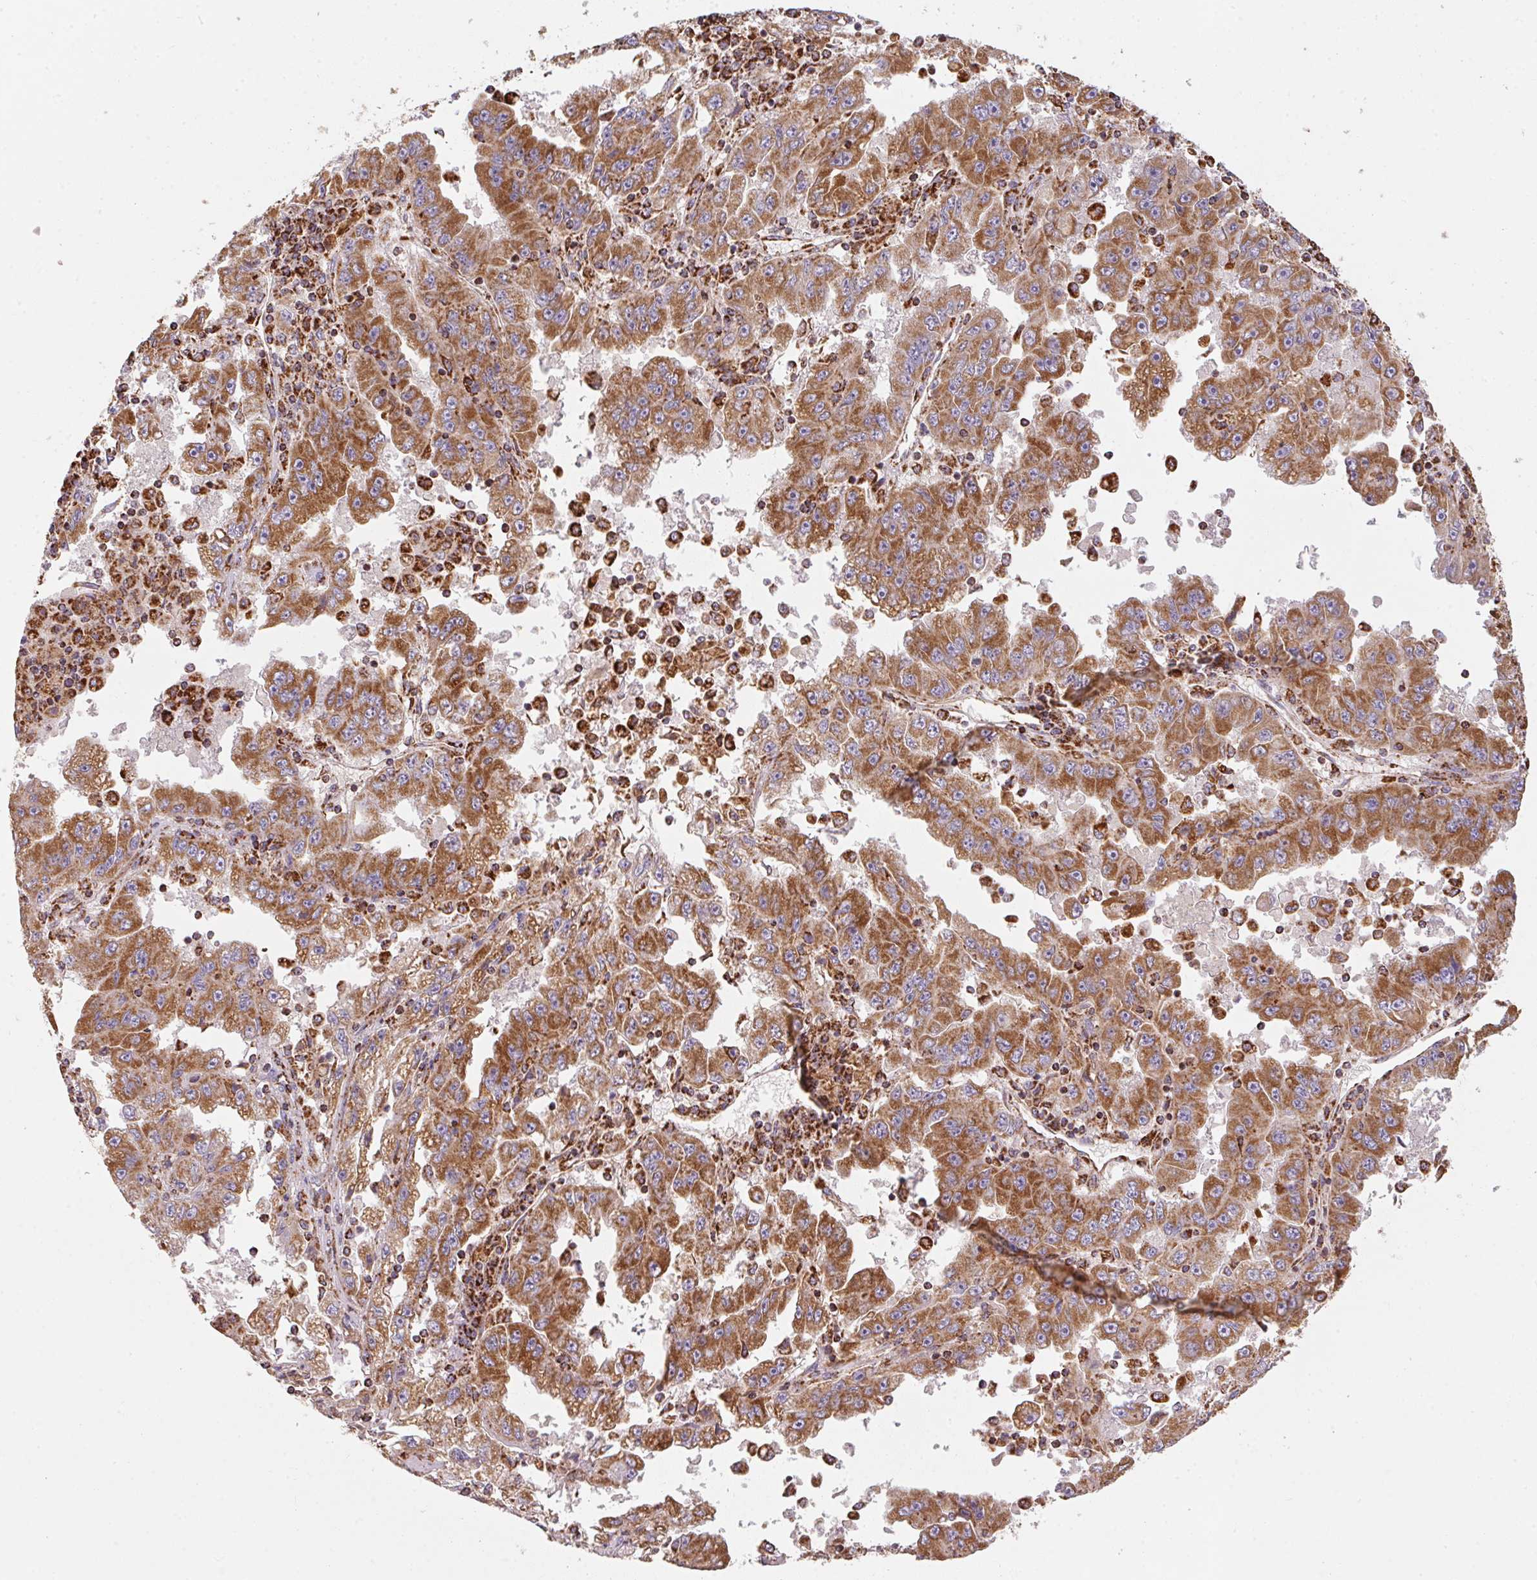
{"staining": {"intensity": "strong", "quantity": ">75%", "location": "cytoplasmic/membranous"}, "tissue": "lung cancer", "cell_type": "Tumor cells", "image_type": "cancer", "snomed": [{"axis": "morphology", "description": "Adenocarcinoma, NOS"}, {"axis": "morphology", "description": "Adenocarcinoma primary or metastatic"}, {"axis": "topography", "description": "Lung"}], "caption": "A photomicrograph of lung cancer (adenocarcinoma) stained for a protein exhibits strong cytoplasmic/membranous brown staining in tumor cells.", "gene": "NDUFS2", "patient": {"sex": "male", "age": 74}}